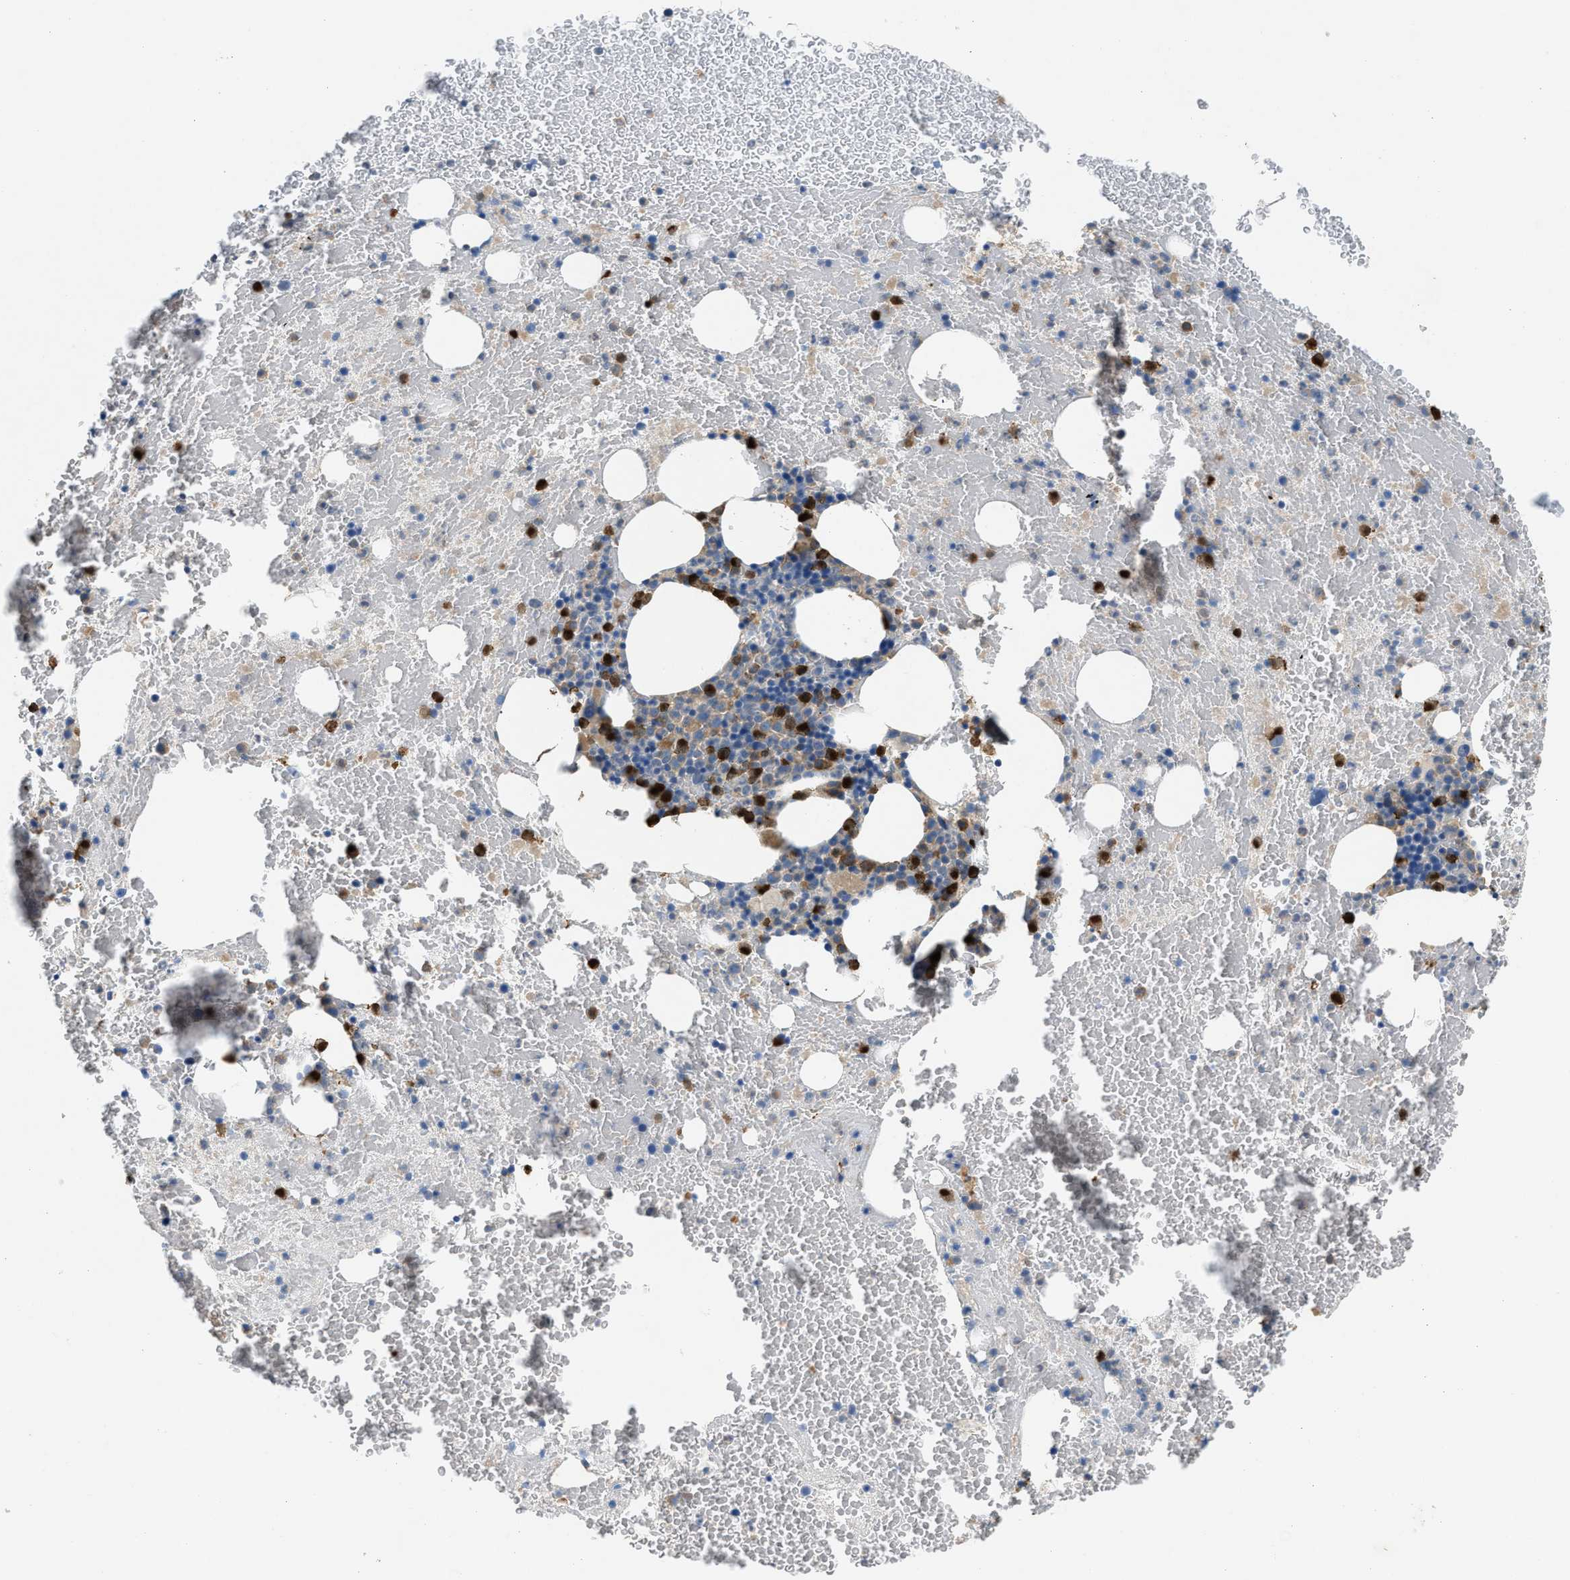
{"staining": {"intensity": "strong", "quantity": "25%-75%", "location": "cytoplasmic/membranous"}, "tissue": "bone marrow", "cell_type": "Hematopoietic cells", "image_type": "normal", "snomed": [{"axis": "morphology", "description": "Normal tissue, NOS"}, {"axis": "morphology", "description": "Inflammation, NOS"}, {"axis": "topography", "description": "Bone marrow"}], "caption": "Protein expression analysis of unremarkable human bone marrow reveals strong cytoplasmic/membranous positivity in about 25%-75% of hematopoietic cells.", "gene": "TMEM68", "patient": {"sex": "male", "age": 47}}